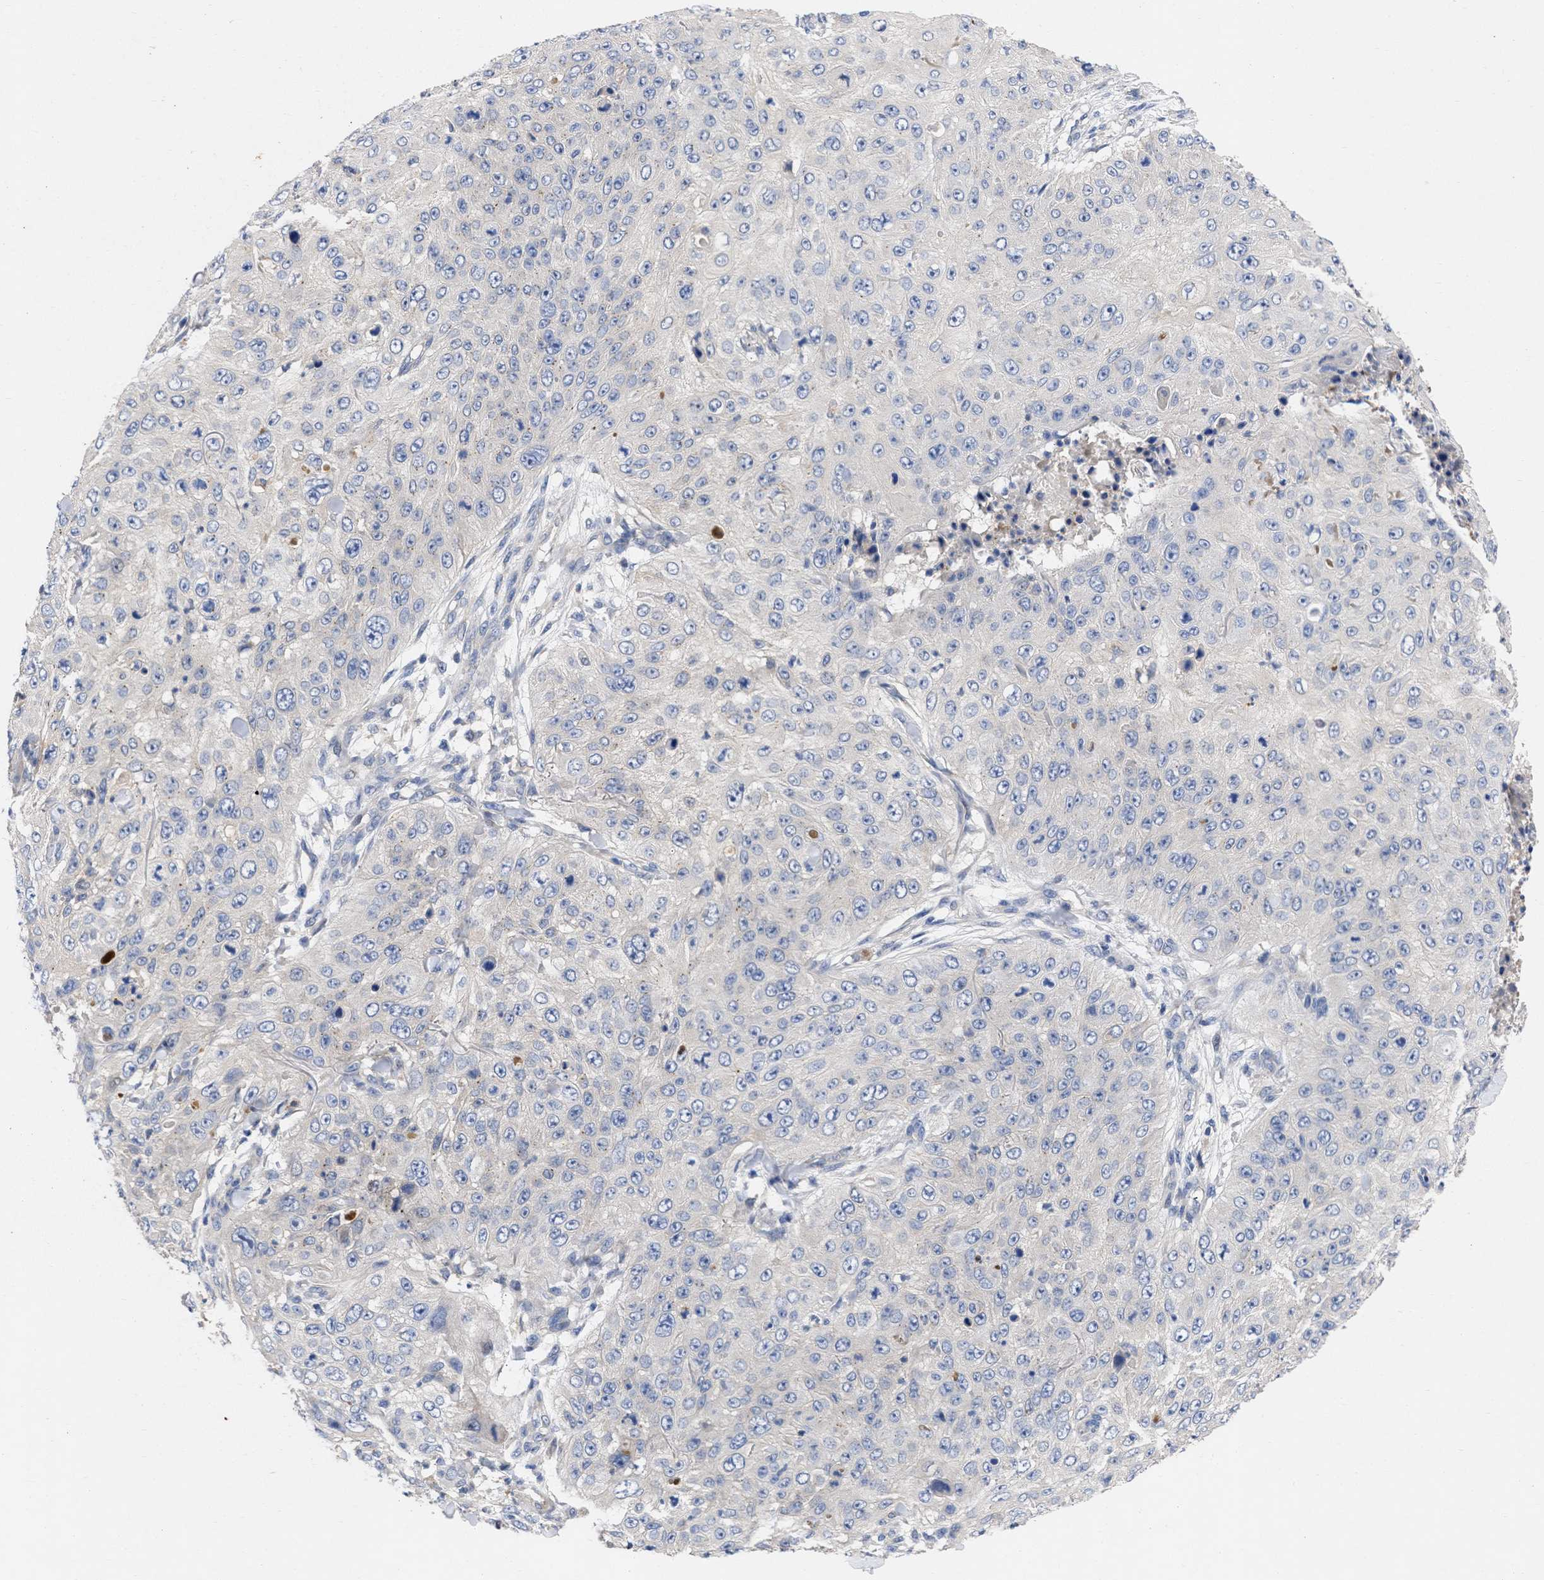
{"staining": {"intensity": "negative", "quantity": "none", "location": "none"}, "tissue": "skin cancer", "cell_type": "Tumor cells", "image_type": "cancer", "snomed": [{"axis": "morphology", "description": "Squamous cell carcinoma, NOS"}, {"axis": "topography", "description": "Skin"}], "caption": "This is a photomicrograph of immunohistochemistry staining of skin cancer, which shows no staining in tumor cells.", "gene": "ARHGEF4", "patient": {"sex": "female", "age": 80}}